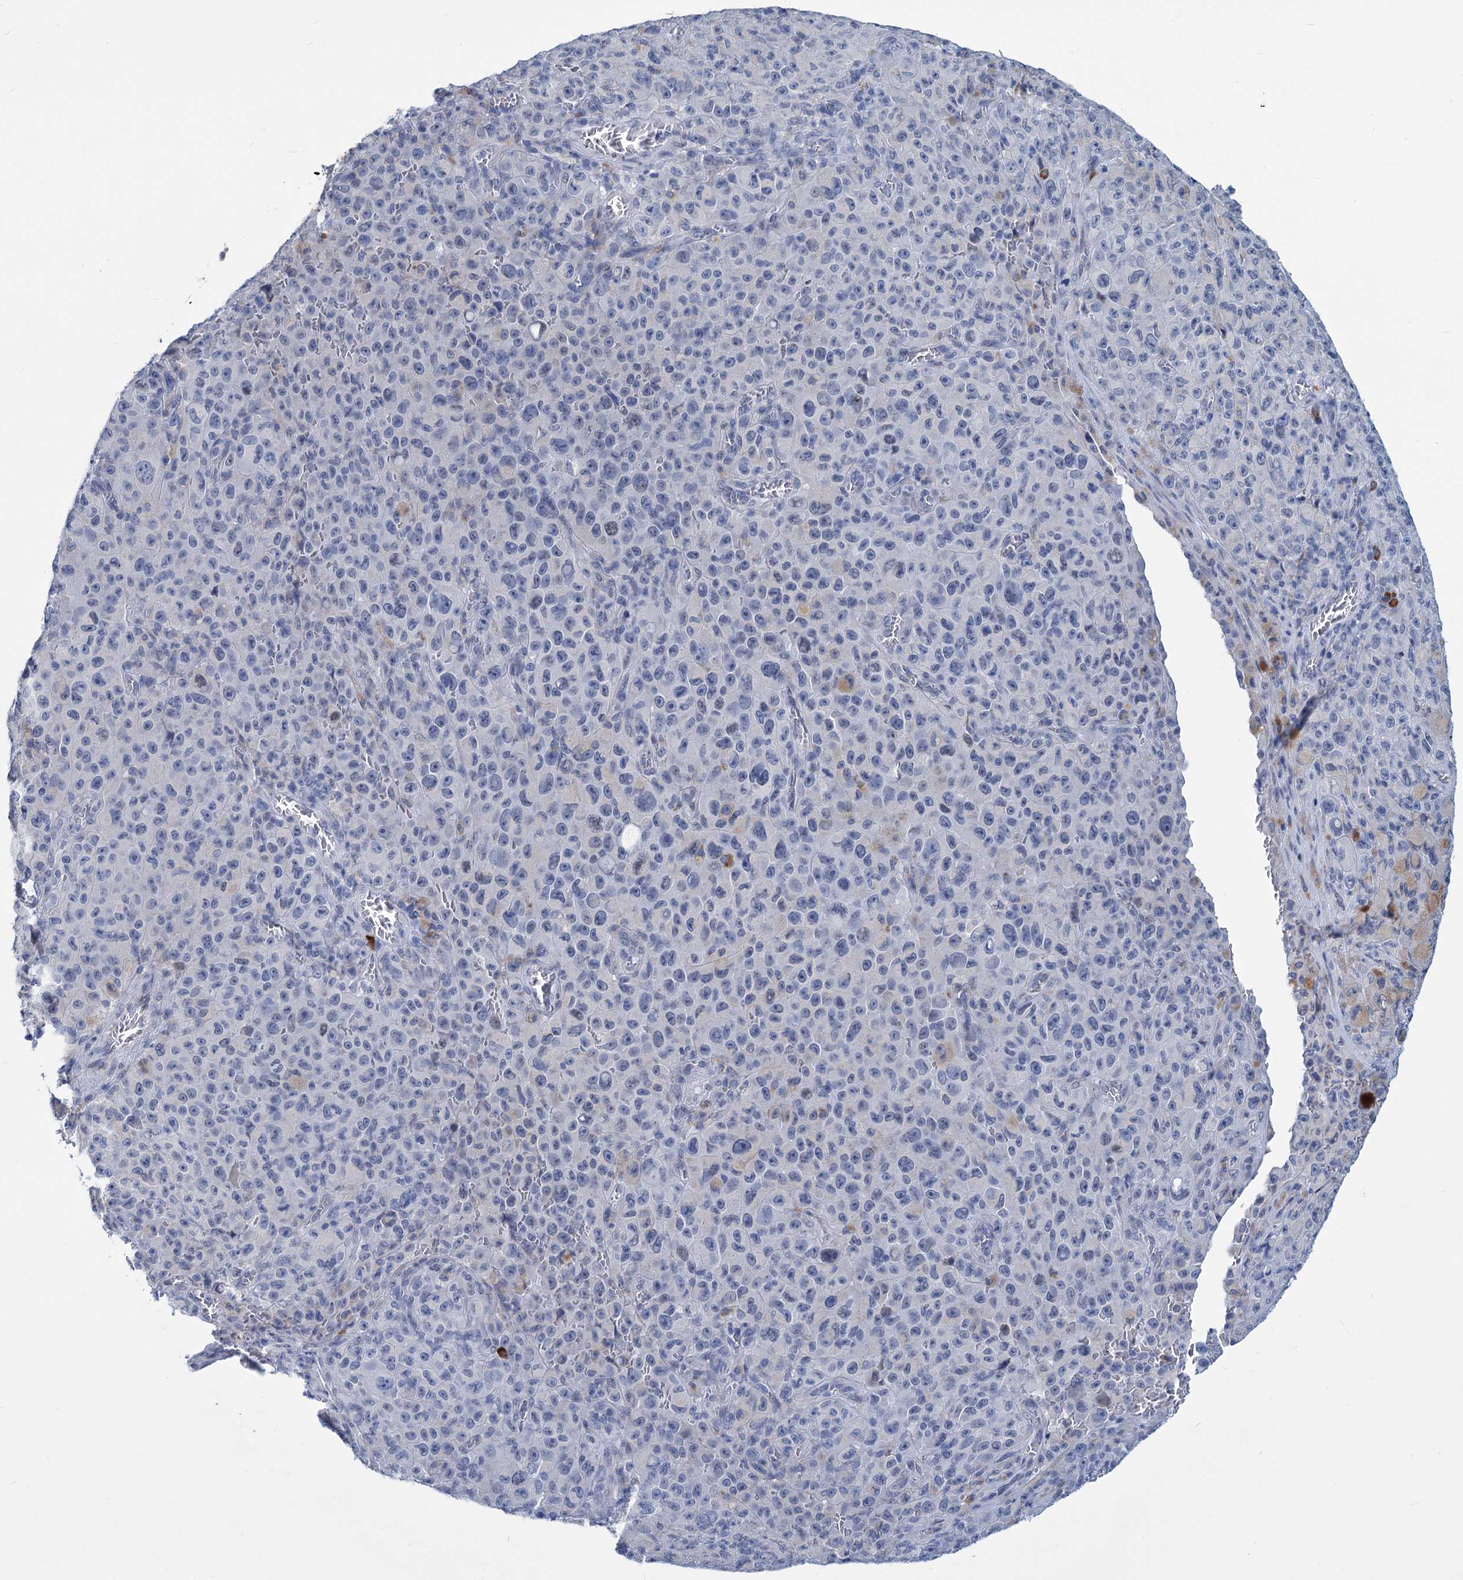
{"staining": {"intensity": "negative", "quantity": "none", "location": "none"}, "tissue": "melanoma", "cell_type": "Tumor cells", "image_type": "cancer", "snomed": [{"axis": "morphology", "description": "Malignant melanoma, NOS"}, {"axis": "topography", "description": "Skin"}], "caption": "The micrograph demonstrates no staining of tumor cells in malignant melanoma.", "gene": "NEU3", "patient": {"sex": "female", "age": 82}}